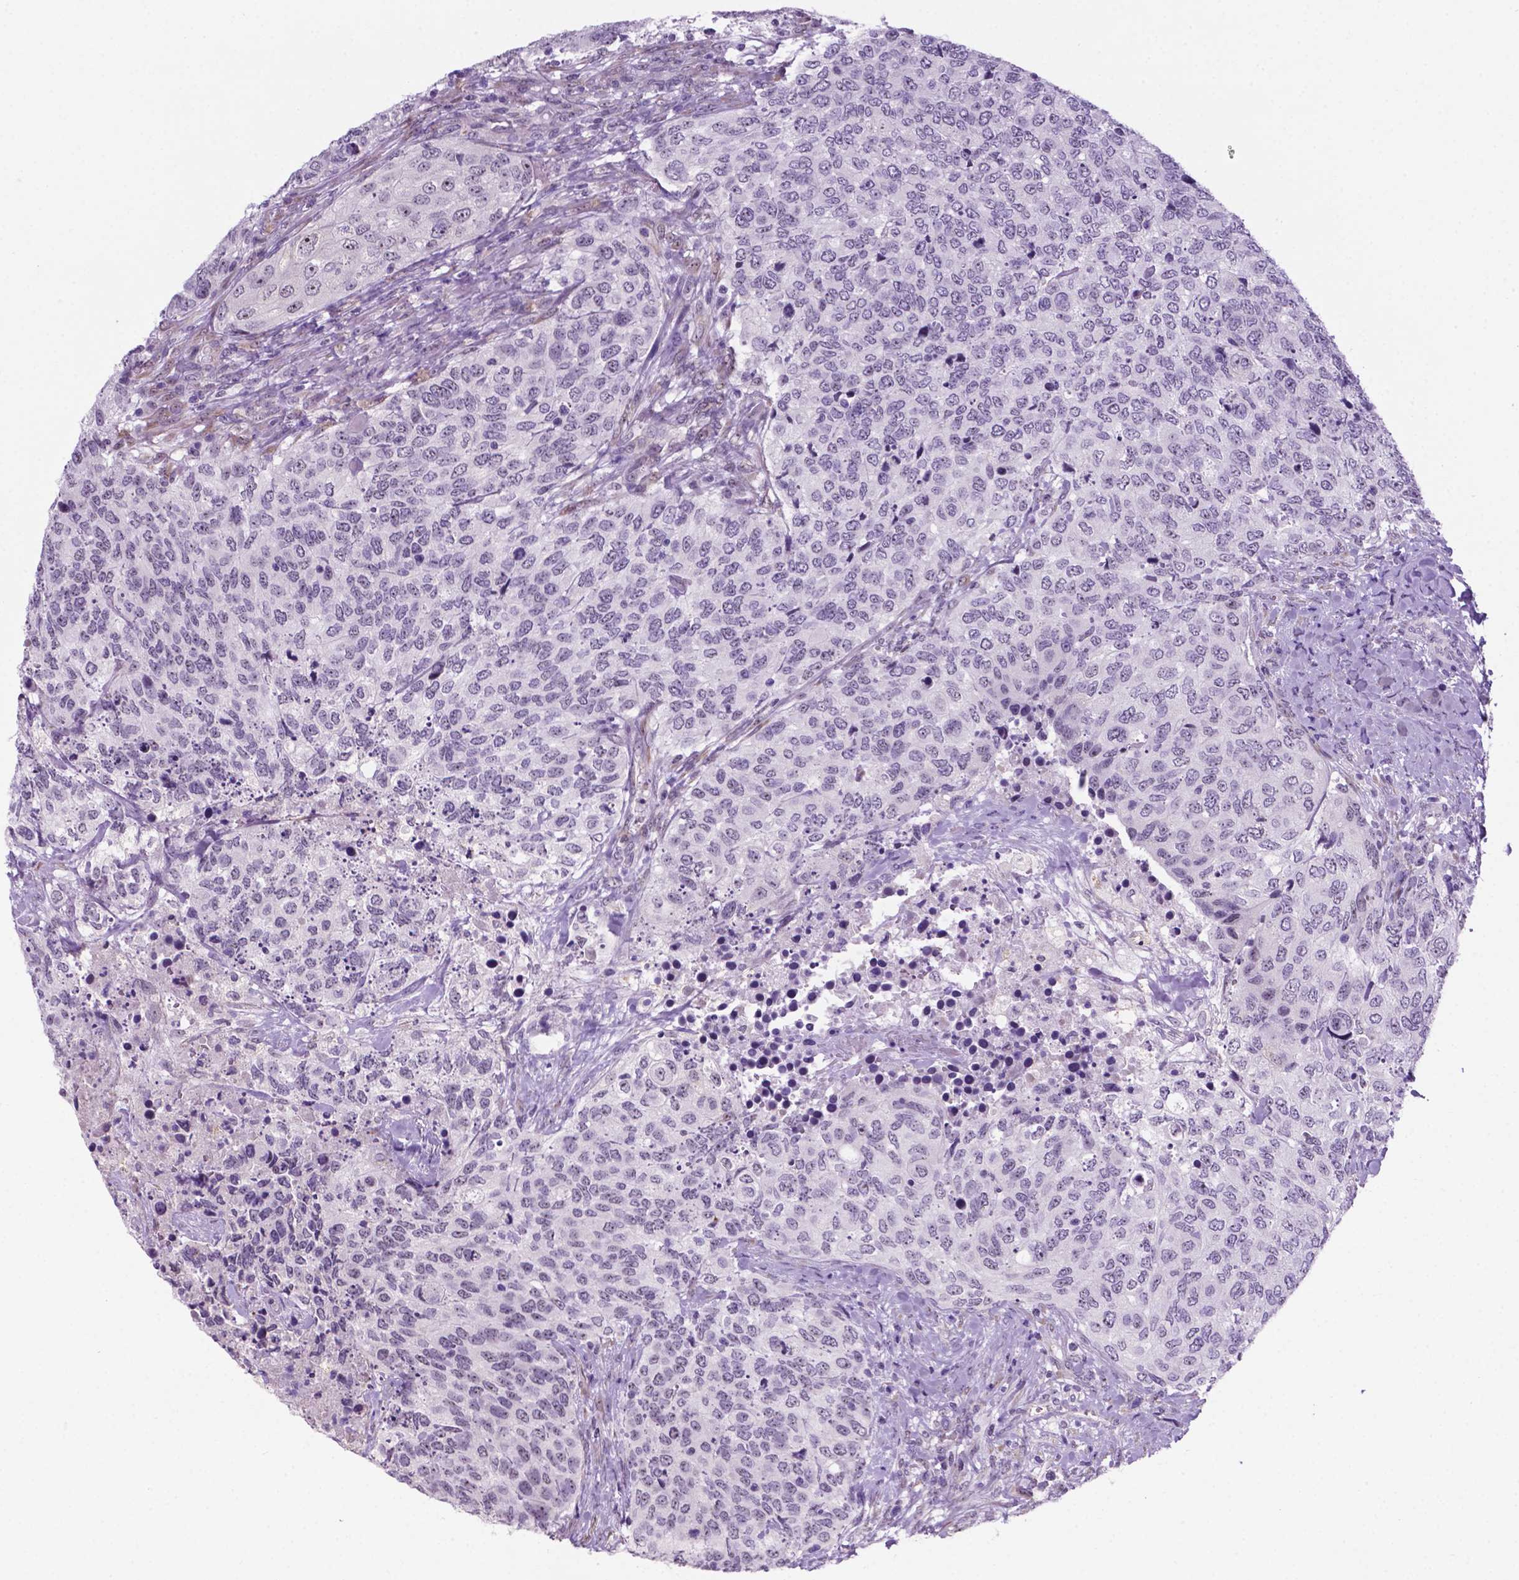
{"staining": {"intensity": "negative", "quantity": "none", "location": "none"}, "tissue": "urothelial cancer", "cell_type": "Tumor cells", "image_type": "cancer", "snomed": [{"axis": "morphology", "description": "Urothelial carcinoma, High grade"}, {"axis": "topography", "description": "Urinary bladder"}], "caption": "Human urothelial cancer stained for a protein using immunohistochemistry displays no positivity in tumor cells.", "gene": "C18orf21", "patient": {"sex": "female", "age": 78}}